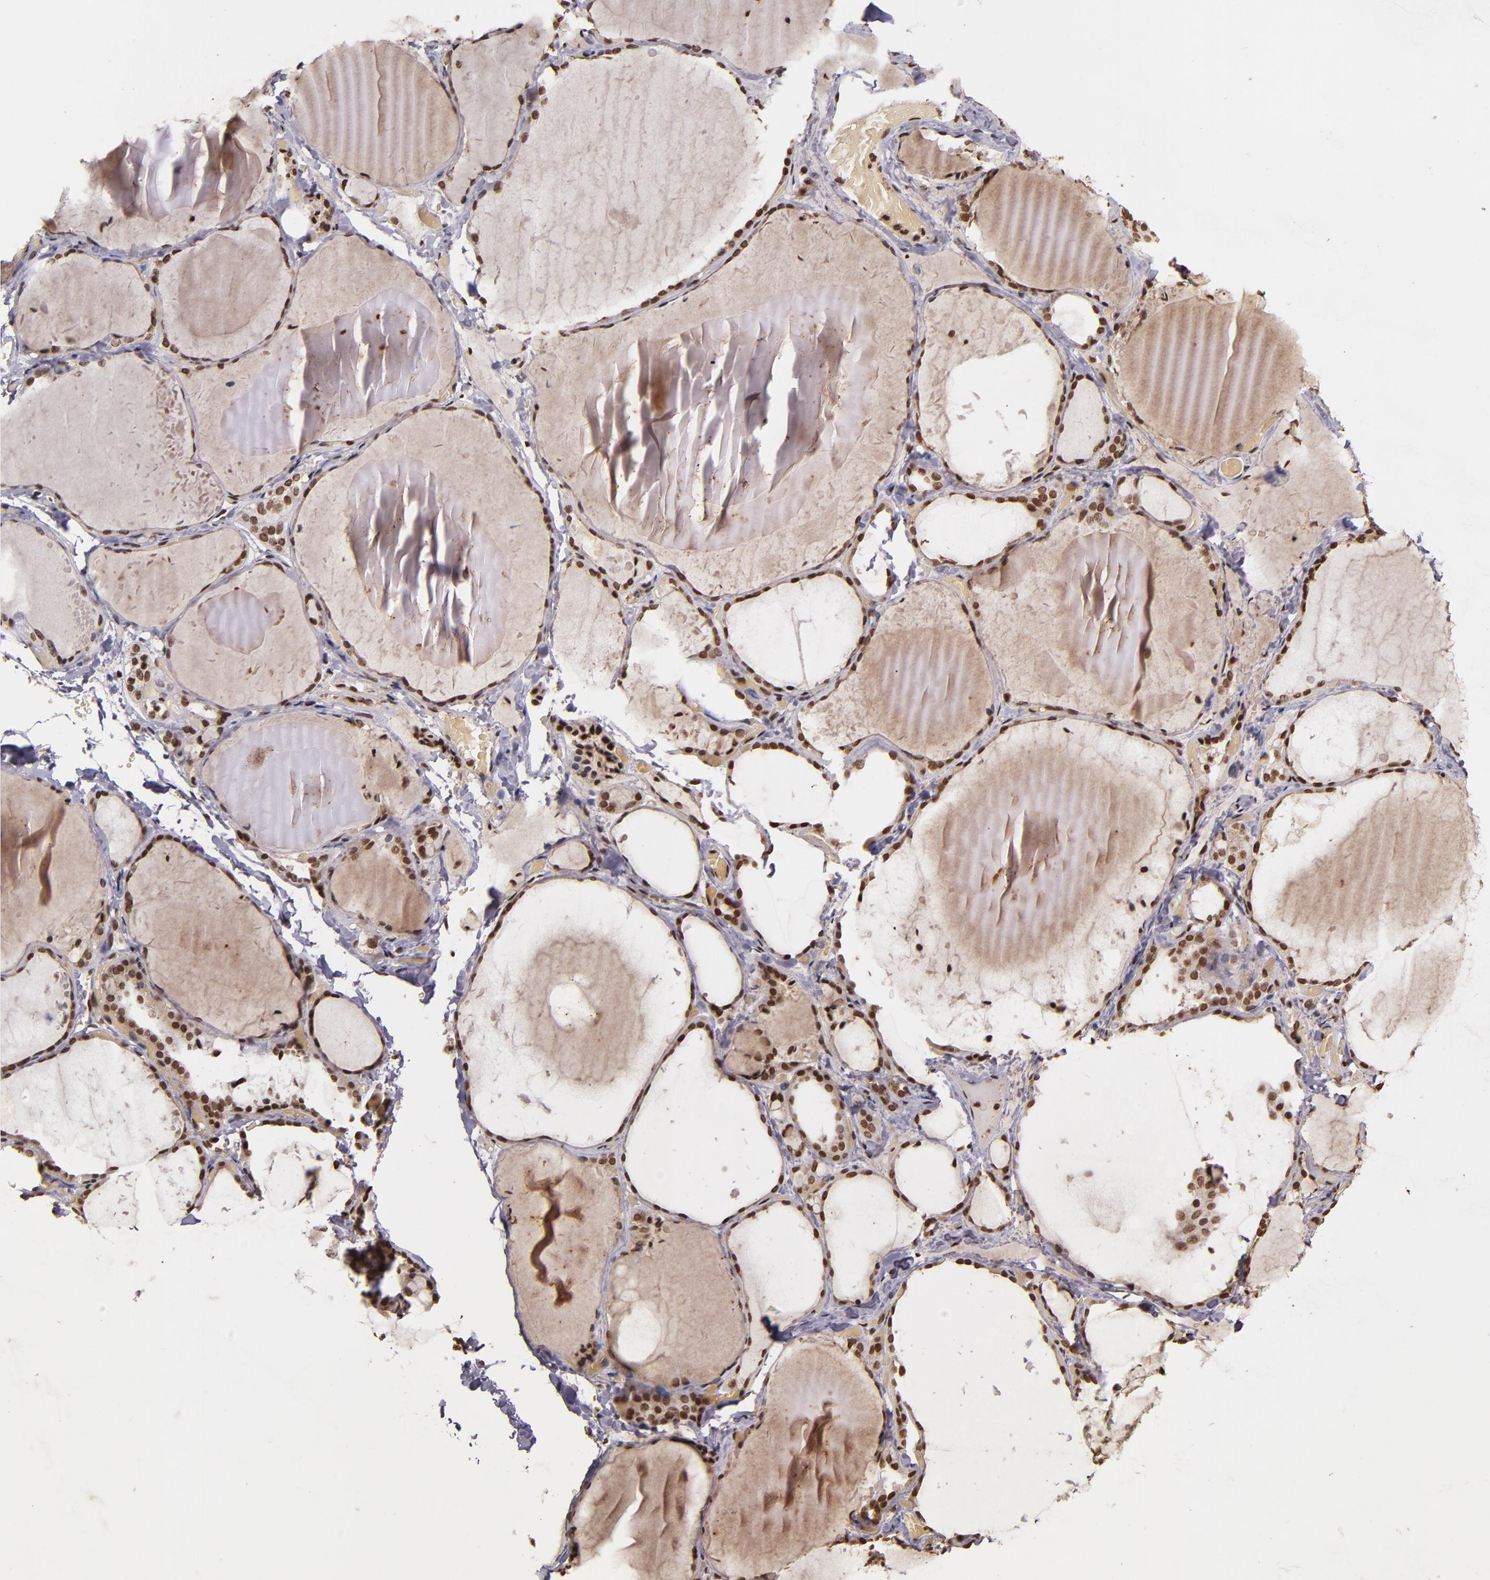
{"staining": {"intensity": "strong", "quantity": ">75%", "location": "nuclear"}, "tissue": "thyroid gland", "cell_type": "Glandular cells", "image_type": "normal", "snomed": [{"axis": "morphology", "description": "Normal tissue, NOS"}, {"axis": "topography", "description": "Thyroid gland"}], "caption": "IHC (DAB (3,3'-diaminobenzidine)) staining of unremarkable thyroid gland displays strong nuclear protein positivity in about >75% of glandular cells.", "gene": "CUL3", "patient": {"sex": "female", "age": 22}}